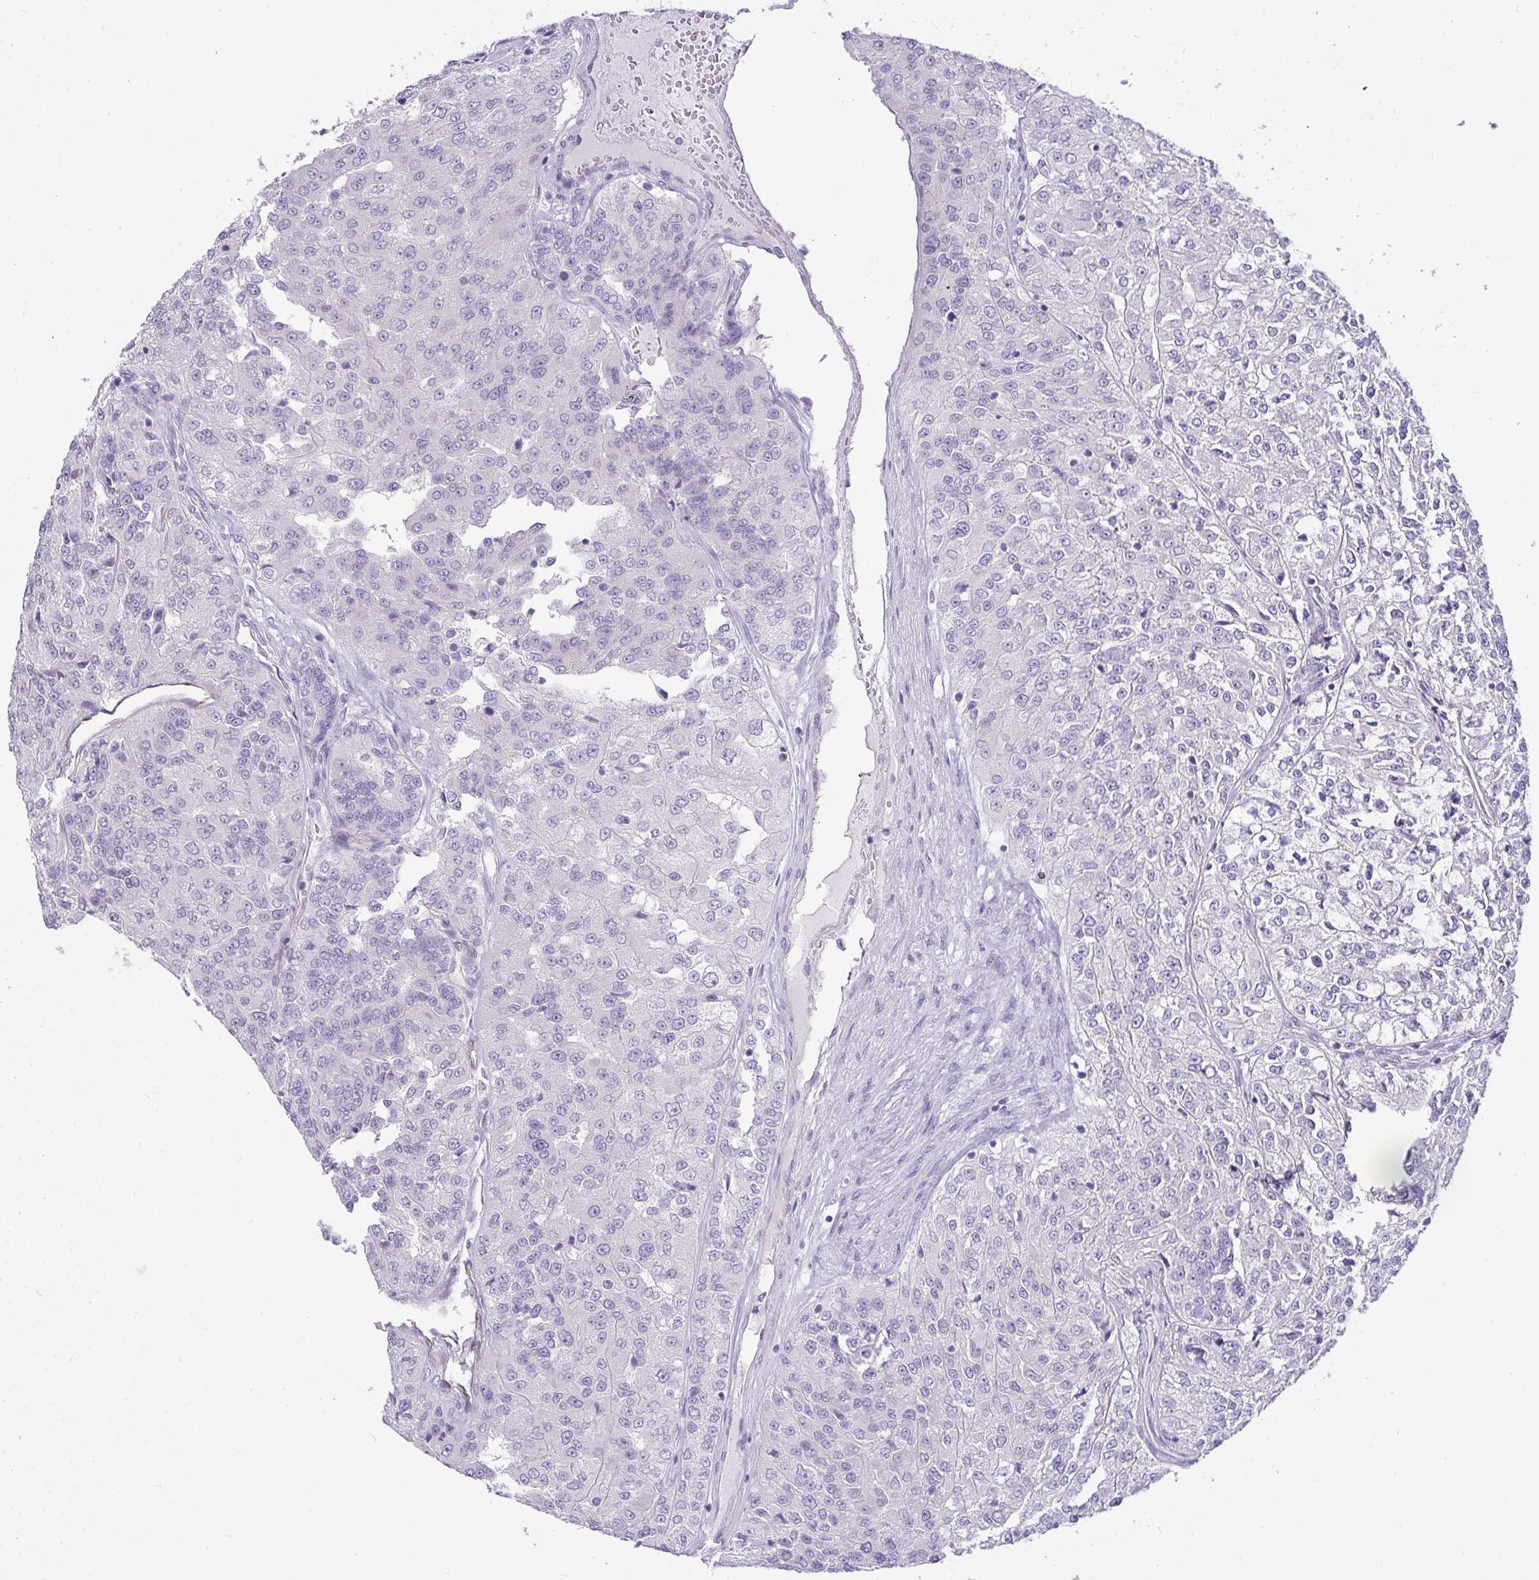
{"staining": {"intensity": "negative", "quantity": "none", "location": "none"}, "tissue": "renal cancer", "cell_type": "Tumor cells", "image_type": "cancer", "snomed": [{"axis": "morphology", "description": "Adenocarcinoma, NOS"}, {"axis": "topography", "description": "Kidney"}], "caption": "Adenocarcinoma (renal) stained for a protein using immunohistochemistry (IHC) demonstrates no expression tumor cells.", "gene": "LIPE", "patient": {"sex": "female", "age": 63}}